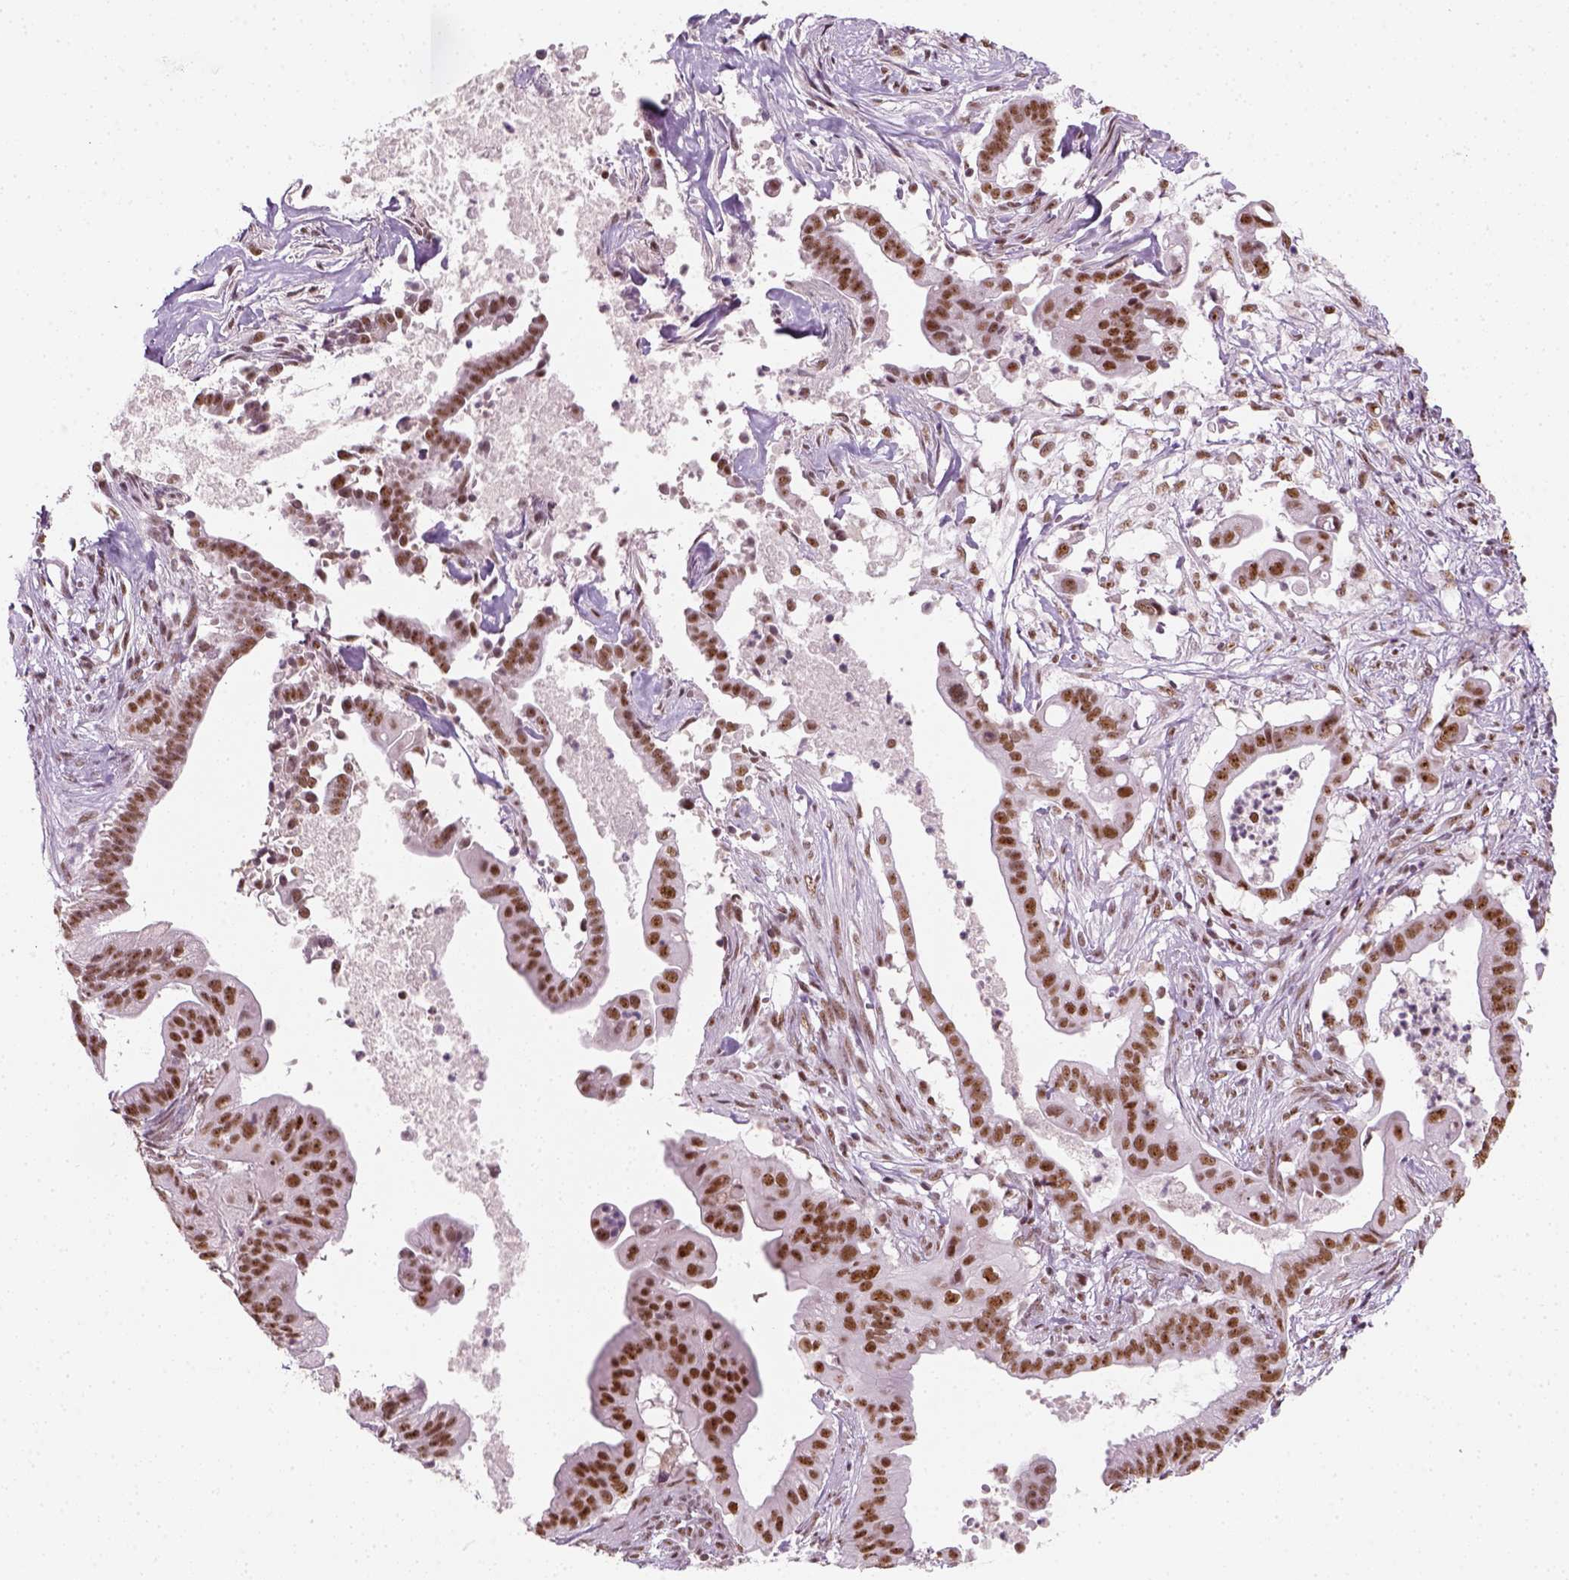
{"staining": {"intensity": "moderate", "quantity": ">75%", "location": "nuclear"}, "tissue": "pancreatic cancer", "cell_type": "Tumor cells", "image_type": "cancer", "snomed": [{"axis": "morphology", "description": "Adenocarcinoma, NOS"}, {"axis": "topography", "description": "Pancreas"}], "caption": "Brown immunohistochemical staining in adenocarcinoma (pancreatic) reveals moderate nuclear positivity in approximately >75% of tumor cells. (Brightfield microscopy of DAB IHC at high magnification).", "gene": "GTF2F1", "patient": {"sex": "male", "age": 61}}